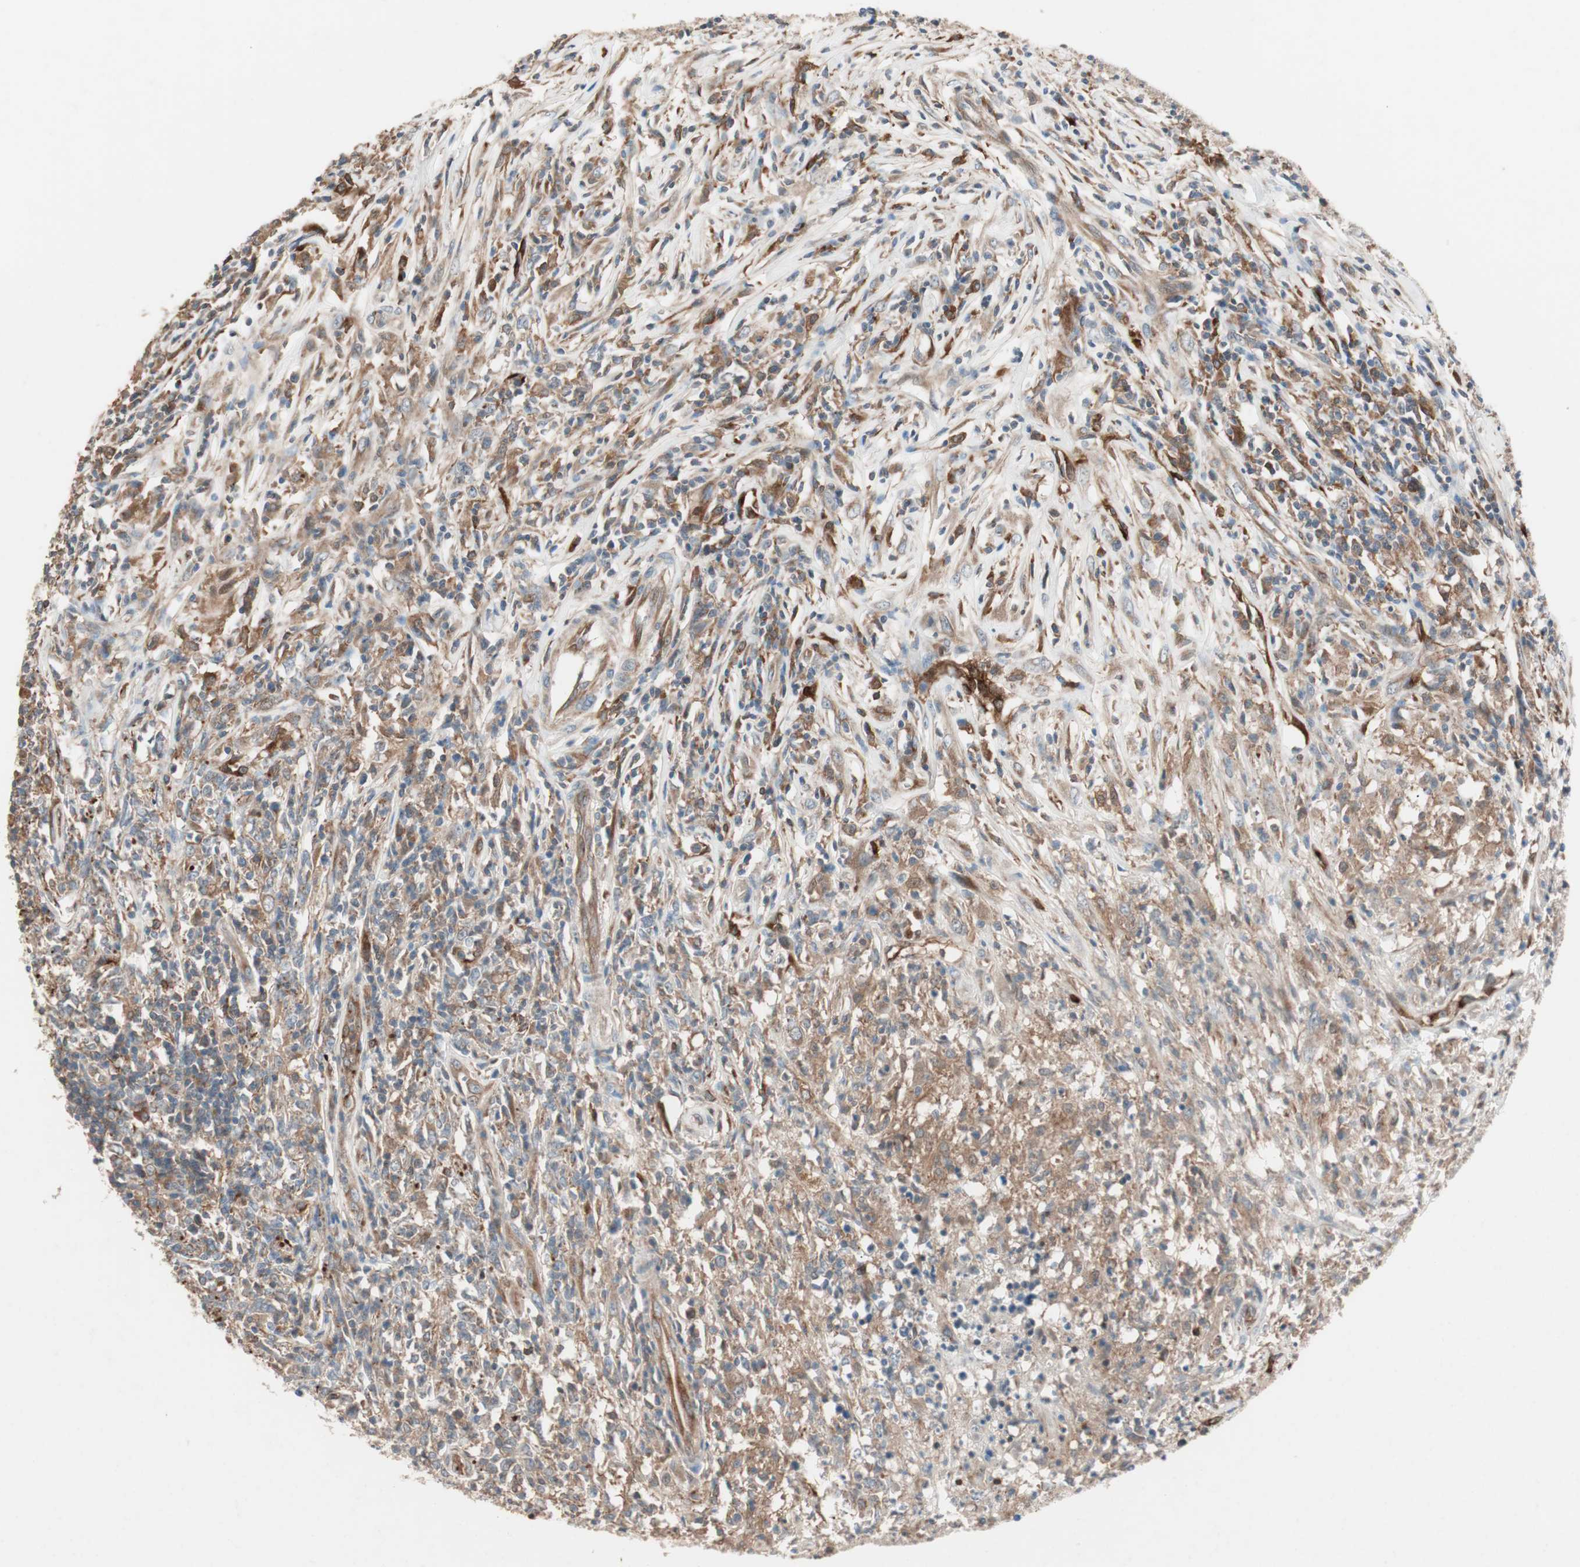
{"staining": {"intensity": "moderate", "quantity": ">75%", "location": "cytoplasmic/membranous"}, "tissue": "lymphoma", "cell_type": "Tumor cells", "image_type": "cancer", "snomed": [{"axis": "morphology", "description": "Malignant lymphoma, non-Hodgkin's type, High grade"}, {"axis": "topography", "description": "Lymph node"}], "caption": "Immunohistochemistry (DAB (3,3'-diaminobenzidine)) staining of human high-grade malignant lymphoma, non-Hodgkin's type shows moderate cytoplasmic/membranous protein positivity in approximately >75% of tumor cells.", "gene": "STAB1", "patient": {"sex": "female", "age": 84}}